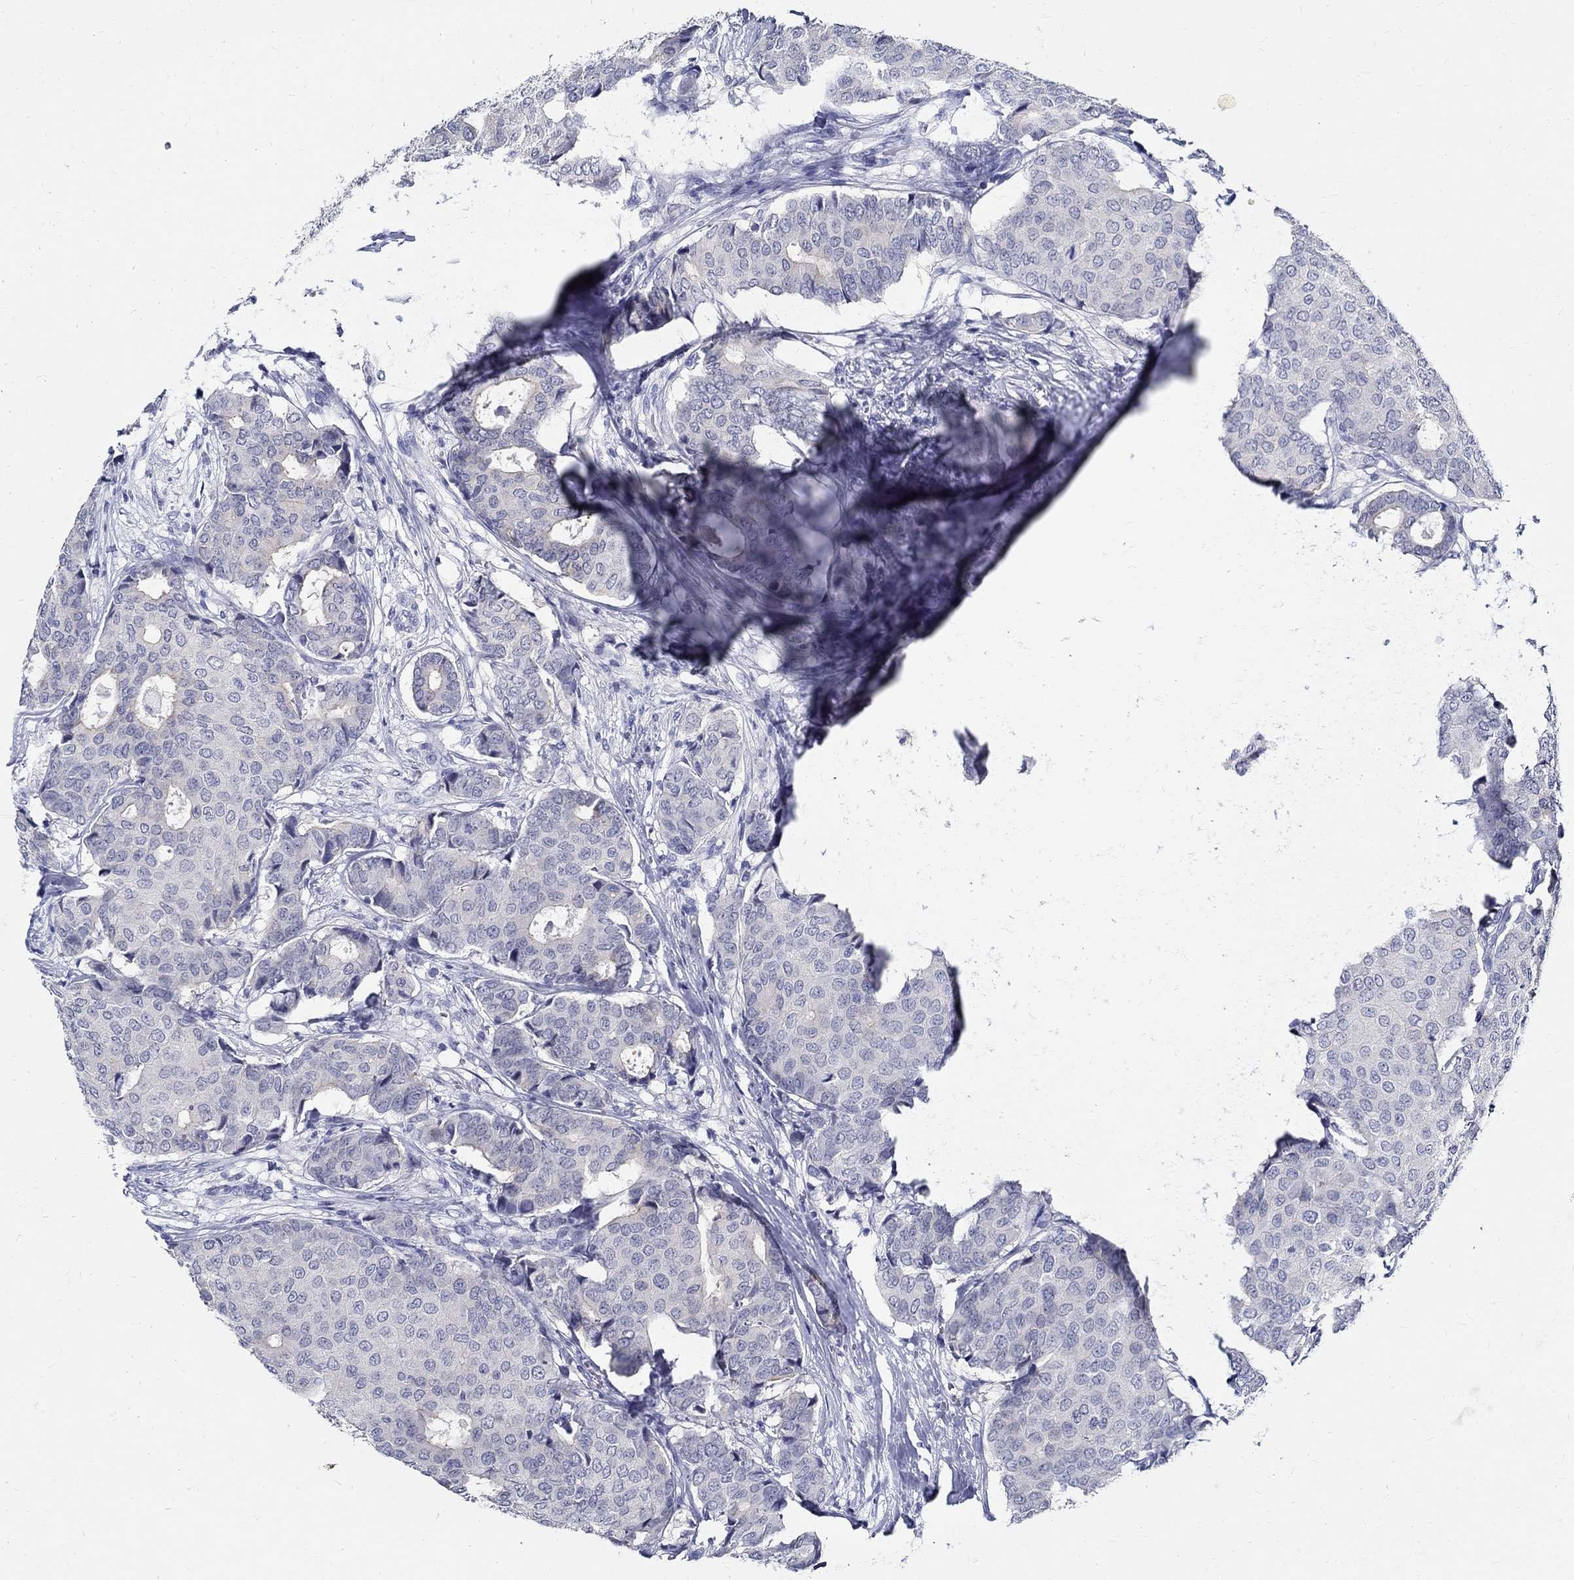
{"staining": {"intensity": "negative", "quantity": "none", "location": "none"}, "tissue": "breast cancer", "cell_type": "Tumor cells", "image_type": "cancer", "snomed": [{"axis": "morphology", "description": "Duct carcinoma"}, {"axis": "topography", "description": "Breast"}], "caption": "Tumor cells show no significant staining in breast cancer. (DAB (3,3'-diaminobenzidine) immunohistochemistry (IHC) with hematoxylin counter stain).", "gene": "BSPRY", "patient": {"sex": "female", "age": 75}}